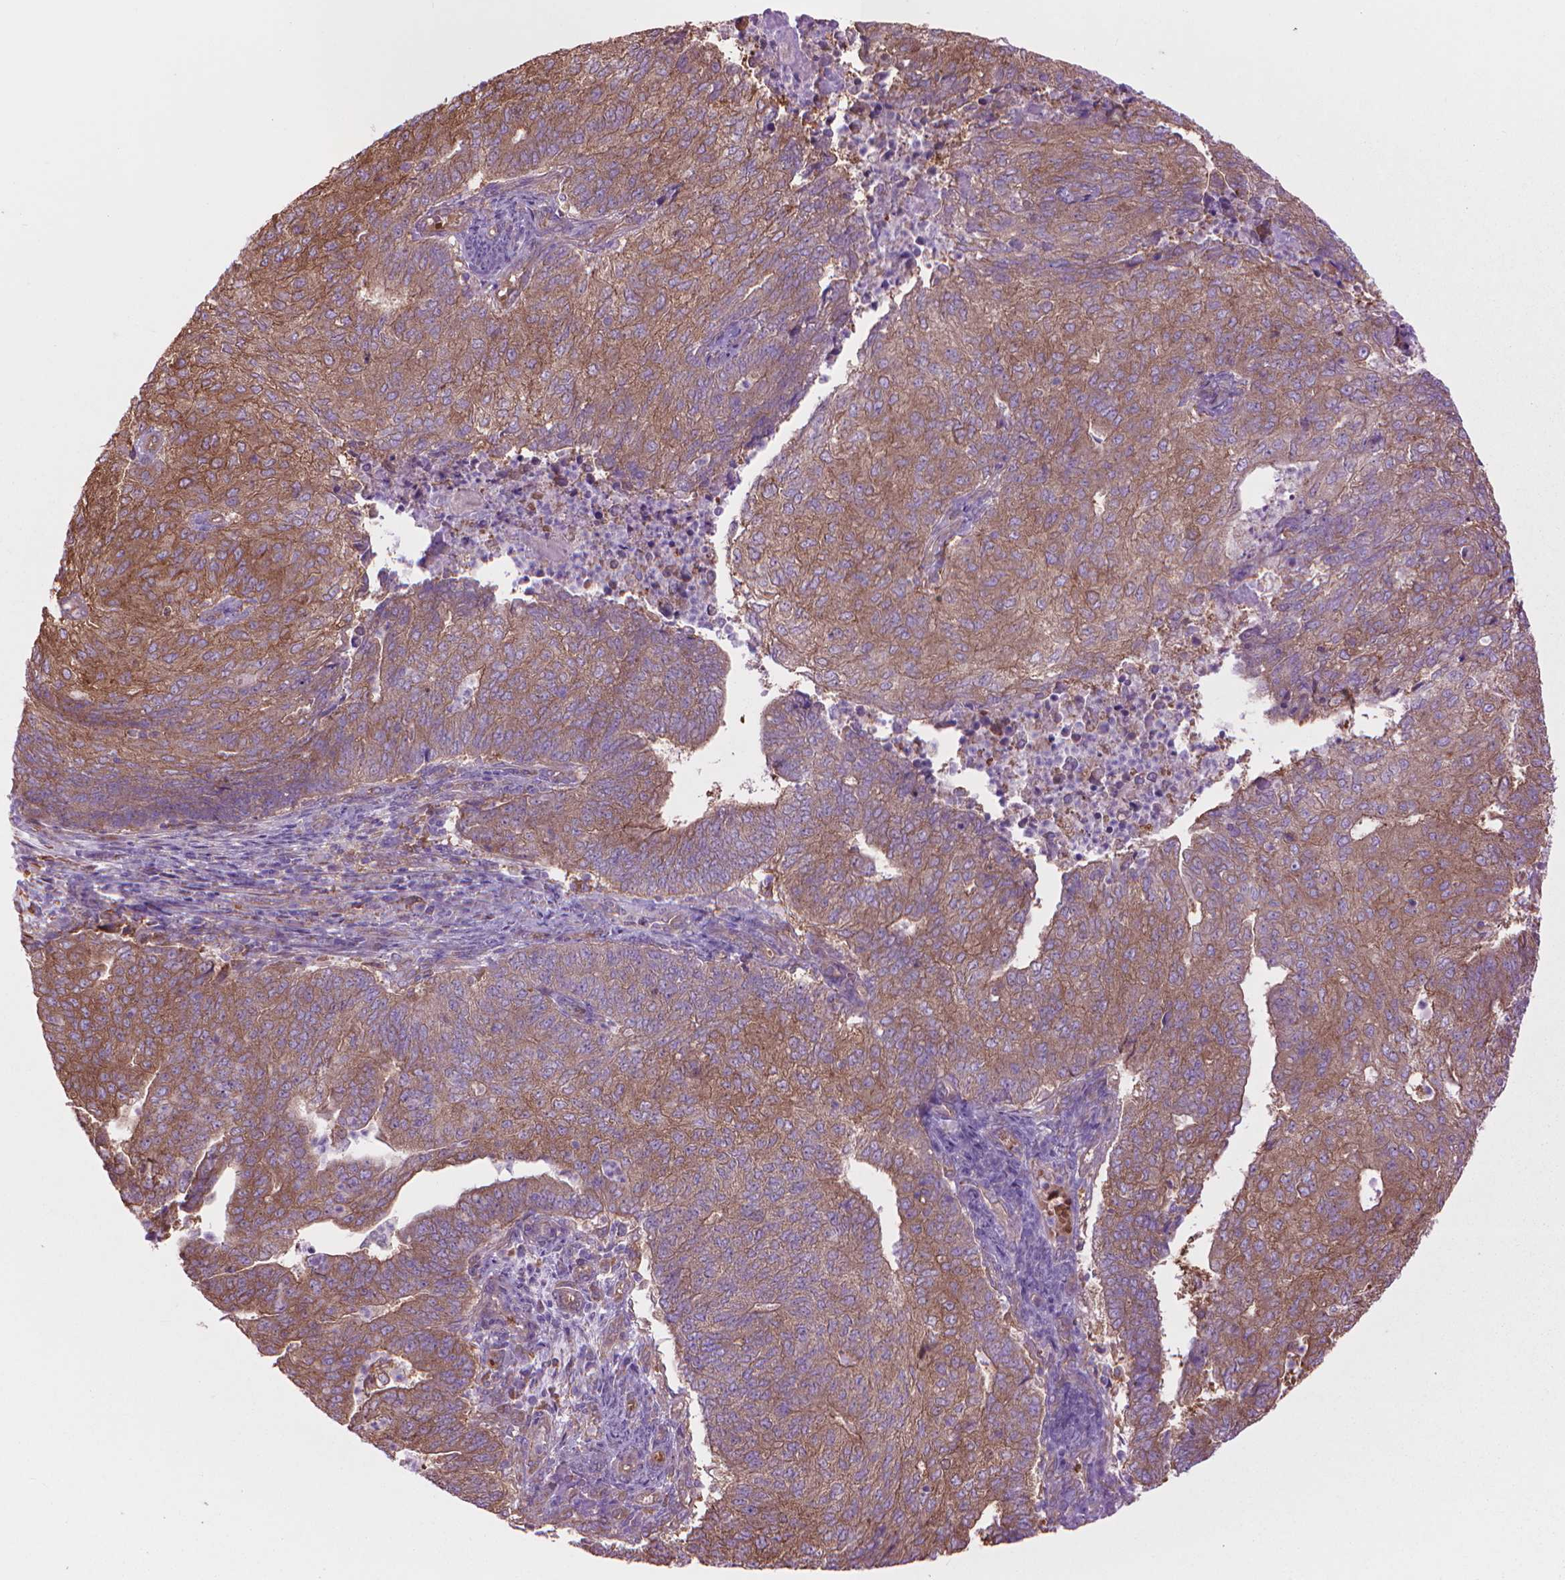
{"staining": {"intensity": "moderate", "quantity": ">75%", "location": "cytoplasmic/membranous"}, "tissue": "endometrial cancer", "cell_type": "Tumor cells", "image_type": "cancer", "snomed": [{"axis": "morphology", "description": "Adenocarcinoma, NOS"}, {"axis": "topography", "description": "Endometrium"}], "caption": "Adenocarcinoma (endometrial) was stained to show a protein in brown. There is medium levels of moderate cytoplasmic/membranous staining in about >75% of tumor cells. (brown staining indicates protein expression, while blue staining denotes nuclei).", "gene": "CORO1B", "patient": {"sex": "female", "age": 82}}